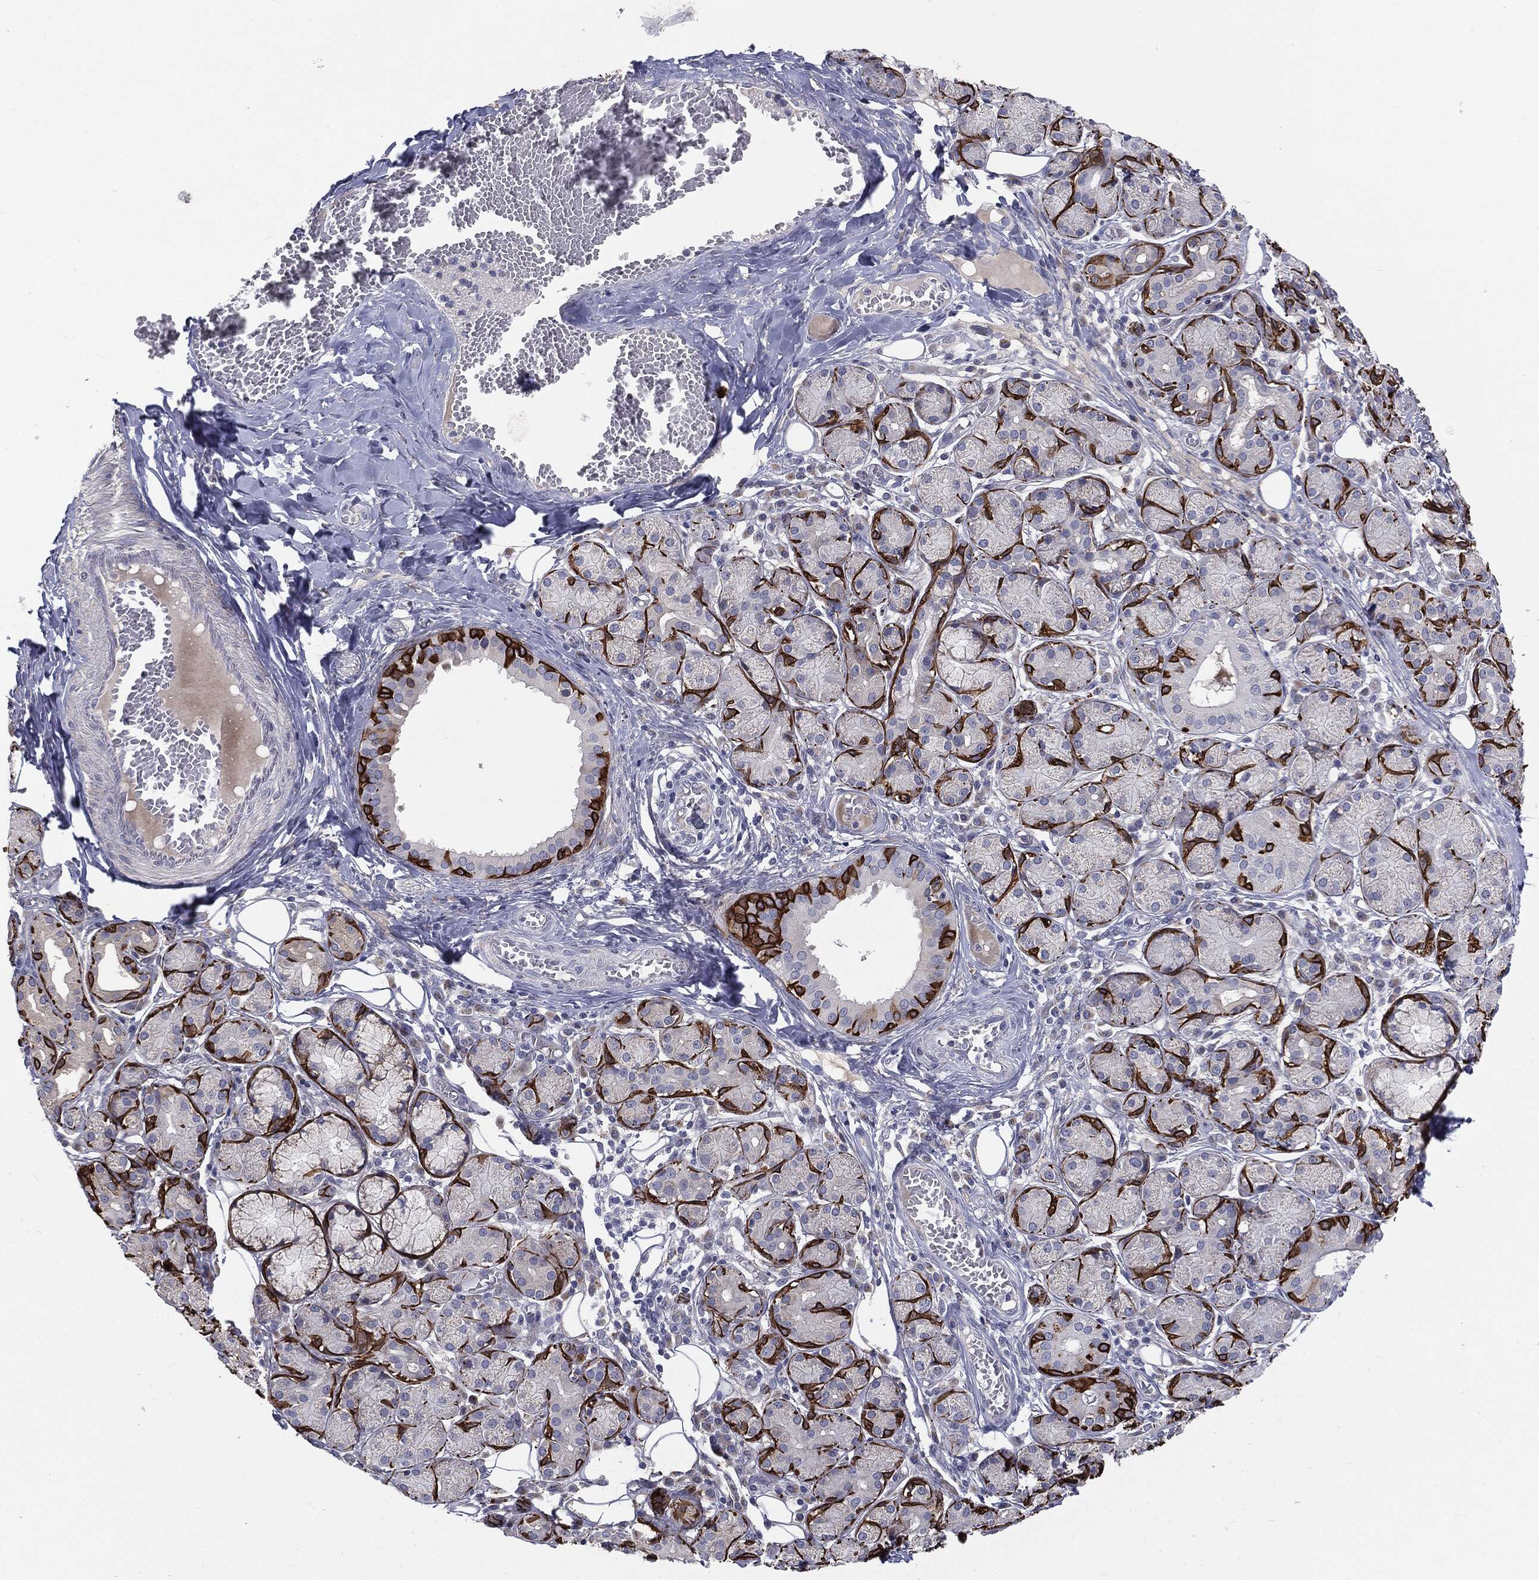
{"staining": {"intensity": "strong", "quantity": "25%-75%", "location": "cytoplasmic/membranous"}, "tissue": "salivary gland", "cell_type": "Glandular cells", "image_type": "normal", "snomed": [{"axis": "morphology", "description": "Normal tissue, NOS"}, {"axis": "topography", "description": "Salivary gland"}], "caption": "Strong cytoplasmic/membranous expression for a protein is seen in approximately 25%-75% of glandular cells of normal salivary gland using immunohistochemistry.", "gene": "KRT5", "patient": {"sex": "male", "age": 71}}